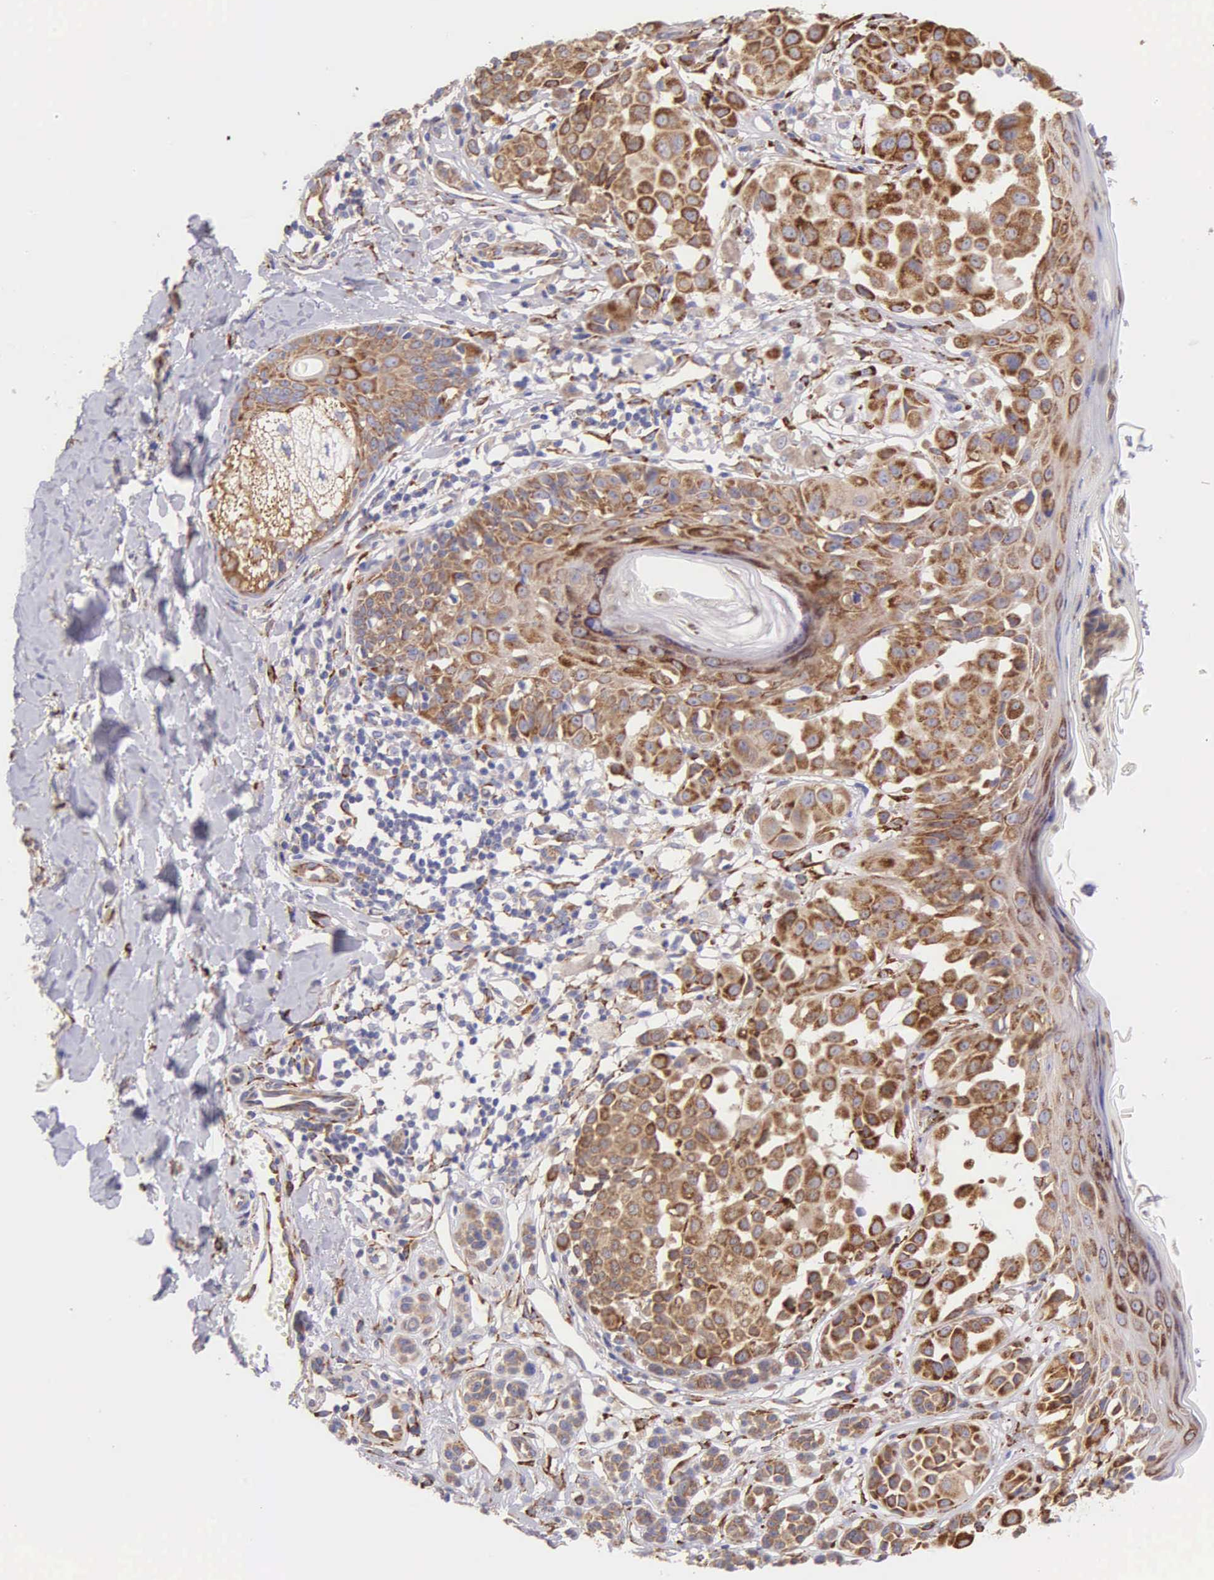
{"staining": {"intensity": "strong", "quantity": "25%-75%", "location": "cytoplasmic/membranous"}, "tissue": "melanoma", "cell_type": "Tumor cells", "image_type": "cancer", "snomed": [{"axis": "morphology", "description": "Malignant melanoma, NOS"}, {"axis": "topography", "description": "Skin"}], "caption": "Malignant melanoma was stained to show a protein in brown. There is high levels of strong cytoplasmic/membranous expression in about 25%-75% of tumor cells. Nuclei are stained in blue.", "gene": "CKAP4", "patient": {"sex": "male", "age": 40}}